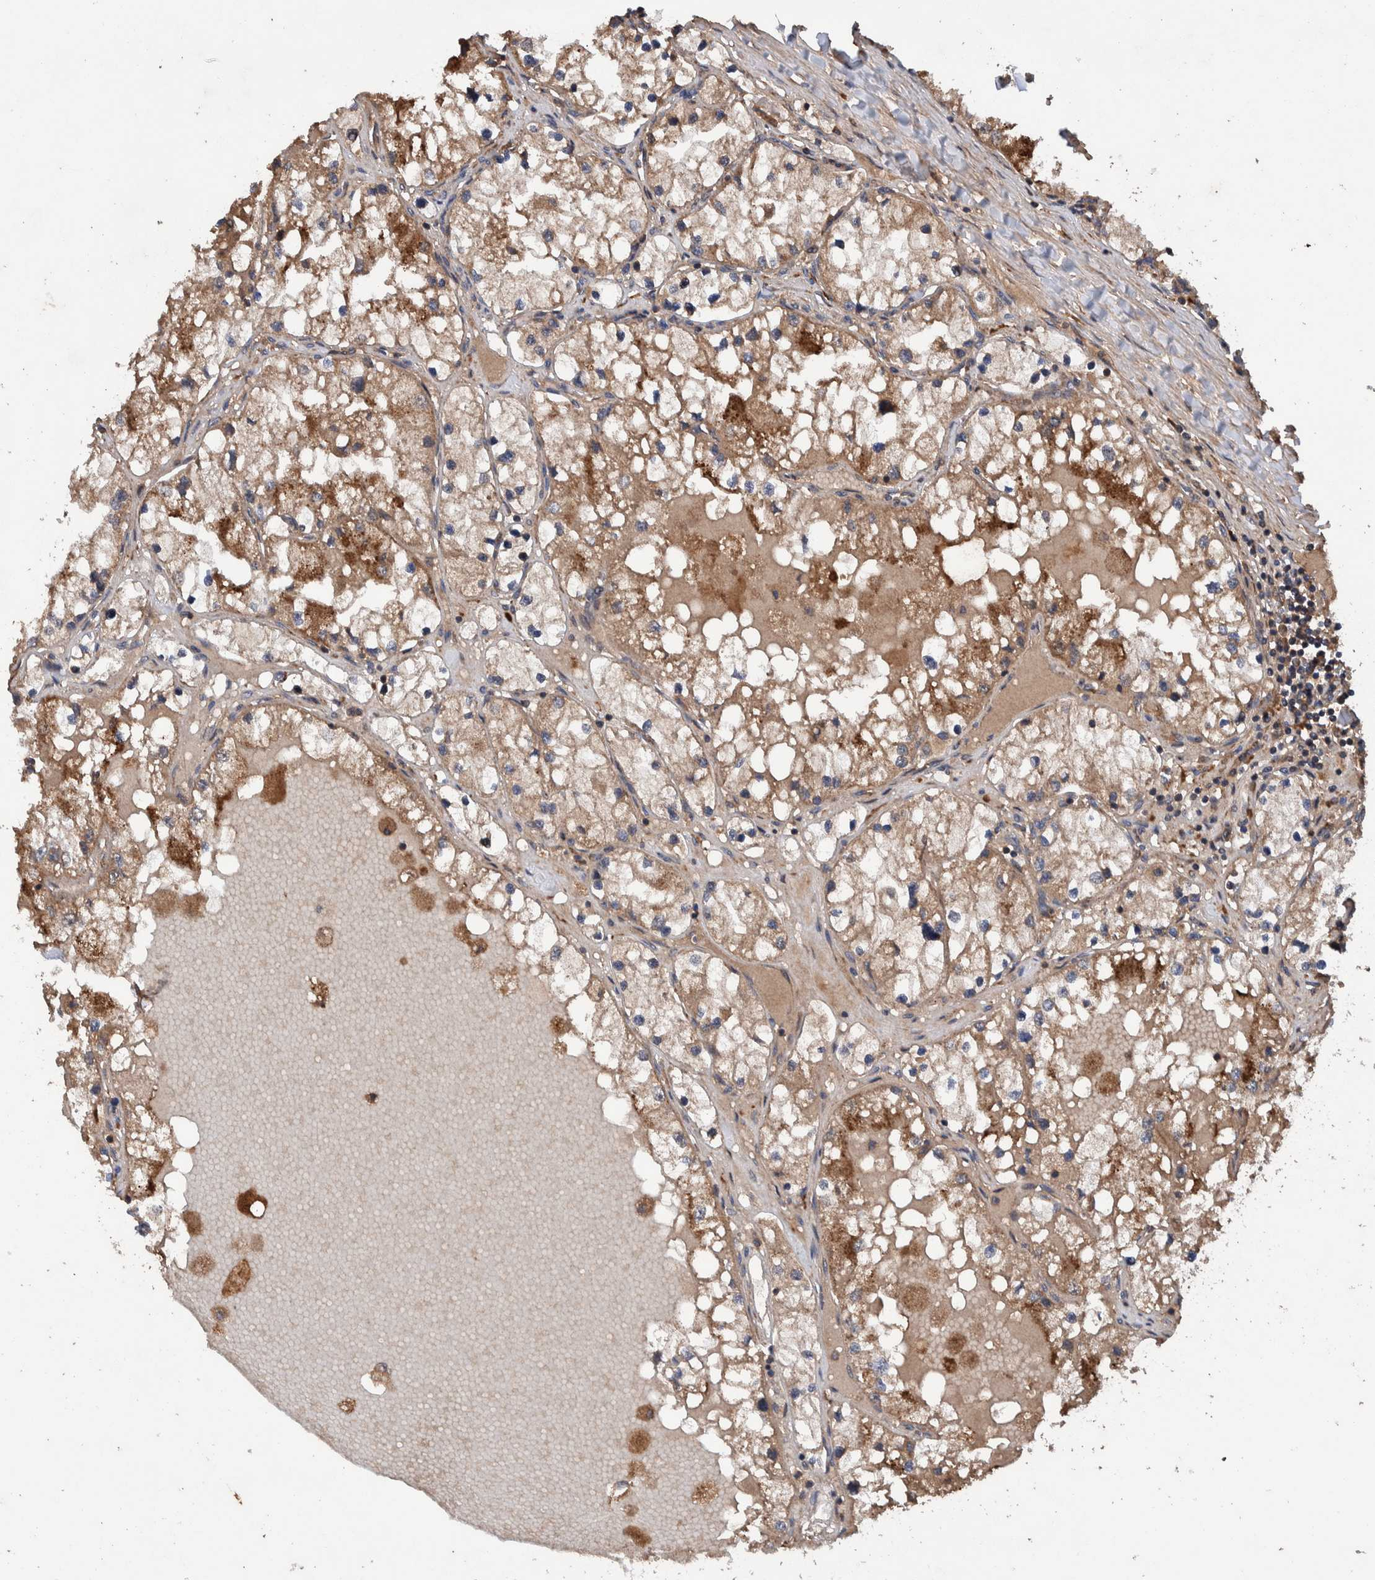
{"staining": {"intensity": "moderate", "quantity": ">75%", "location": "cytoplasmic/membranous"}, "tissue": "renal cancer", "cell_type": "Tumor cells", "image_type": "cancer", "snomed": [{"axis": "morphology", "description": "Adenocarcinoma, NOS"}, {"axis": "topography", "description": "Kidney"}], "caption": "Moderate cytoplasmic/membranous protein staining is identified in about >75% of tumor cells in renal adenocarcinoma. The staining is performed using DAB brown chromogen to label protein expression. The nuclei are counter-stained blue using hematoxylin.", "gene": "TRIM16", "patient": {"sex": "male", "age": 68}}